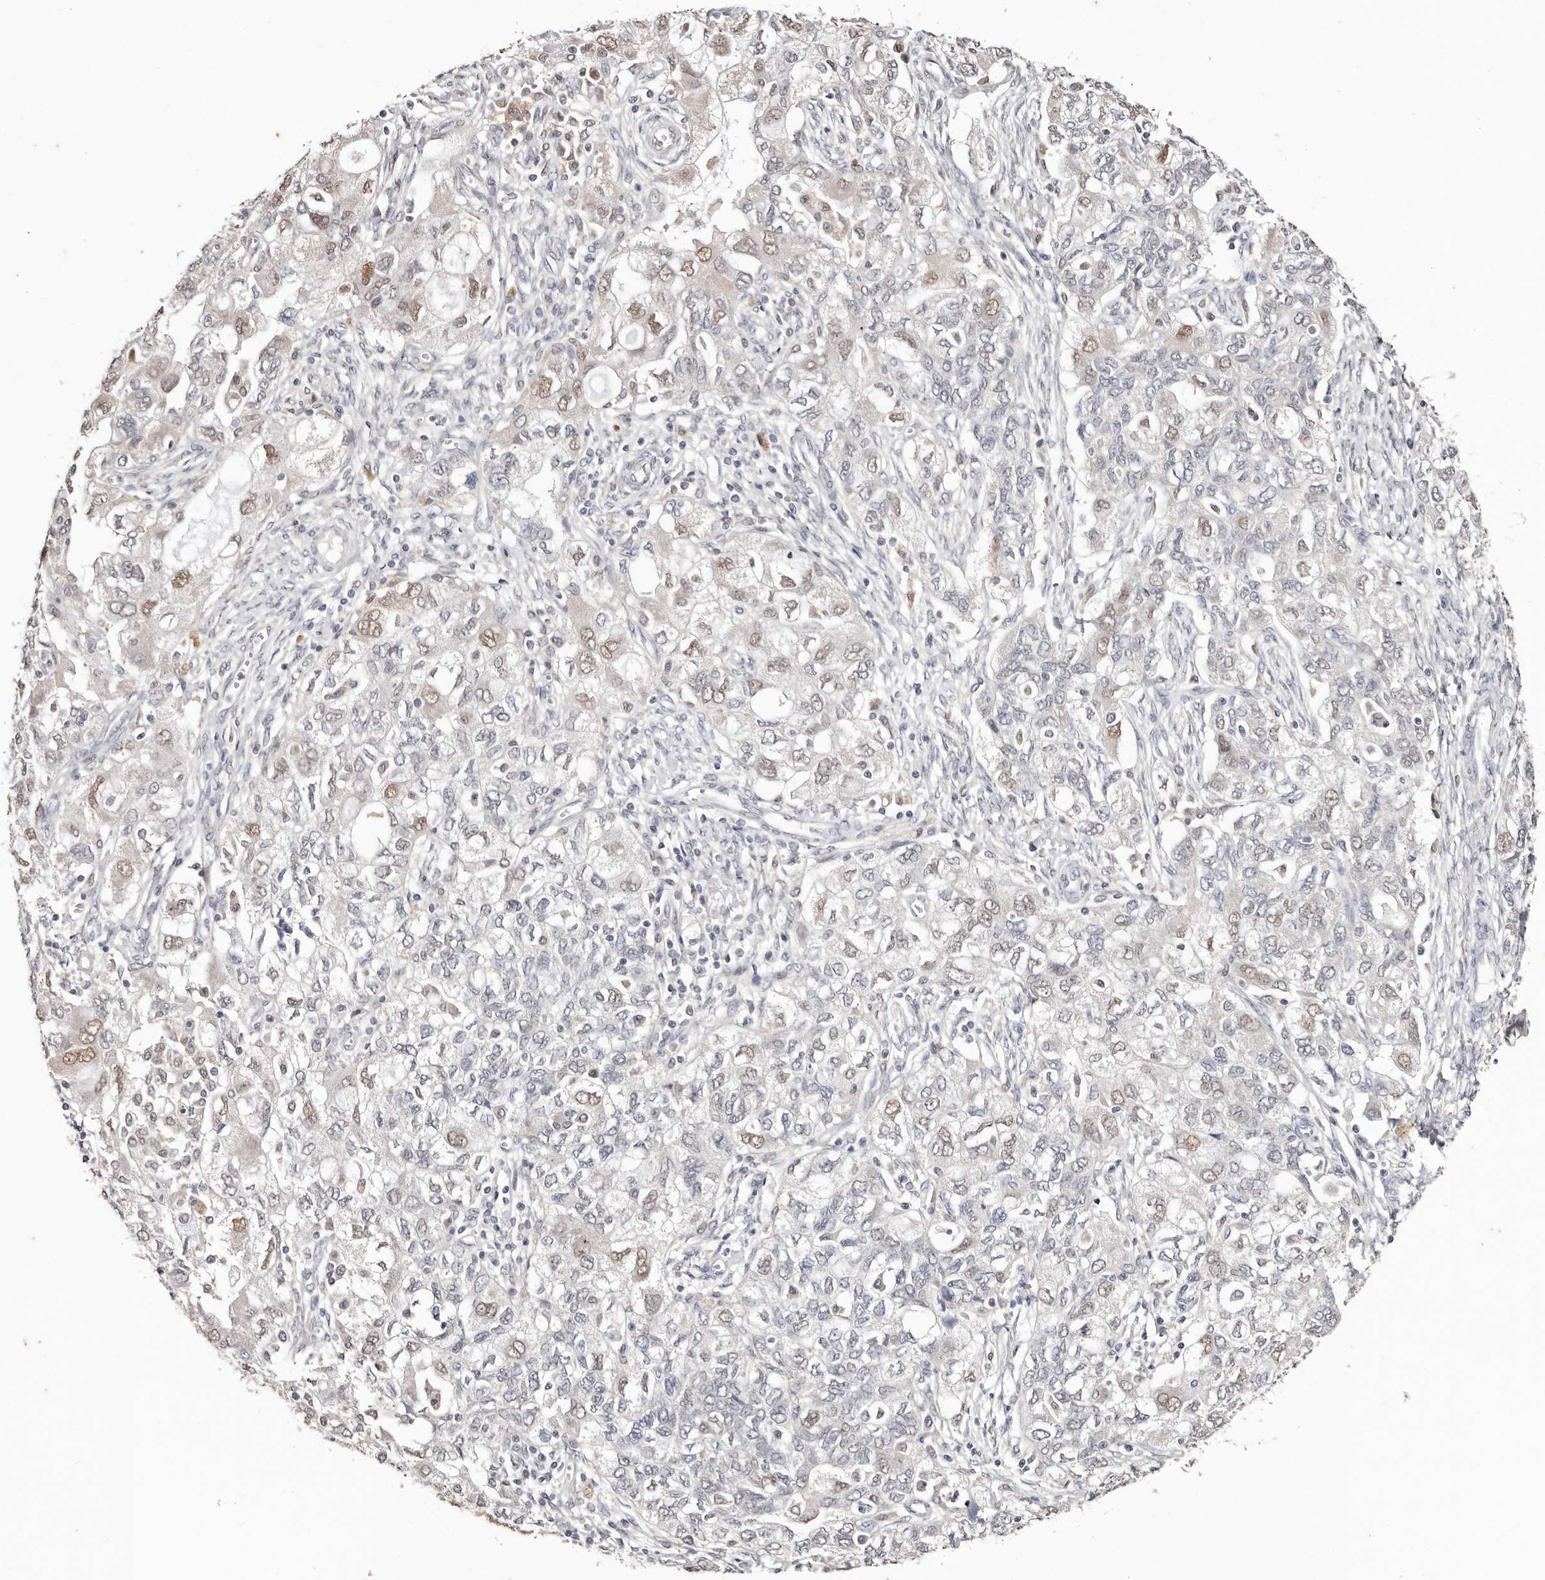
{"staining": {"intensity": "moderate", "quantity": "<25%", "location": "nuclear"}, "tissue": "ovarian cancer", "cell_type": "Tumor cells", "image_type": "cancer", "snomed": [{"axis": "morphology", "description": "Carcinoma, NOS"}, {"axis": "morphology", "description": "Cystadenocarcinoma, serous, NOS"}, {"axis": "topography", "description": "Ovary"}], "caption": "Moderate nuclear expression is identified in approximately <25% of tumor cells in ovarian cancer.", "gene": "TYW3", "patient": {"sex": "female", "age": 69}}